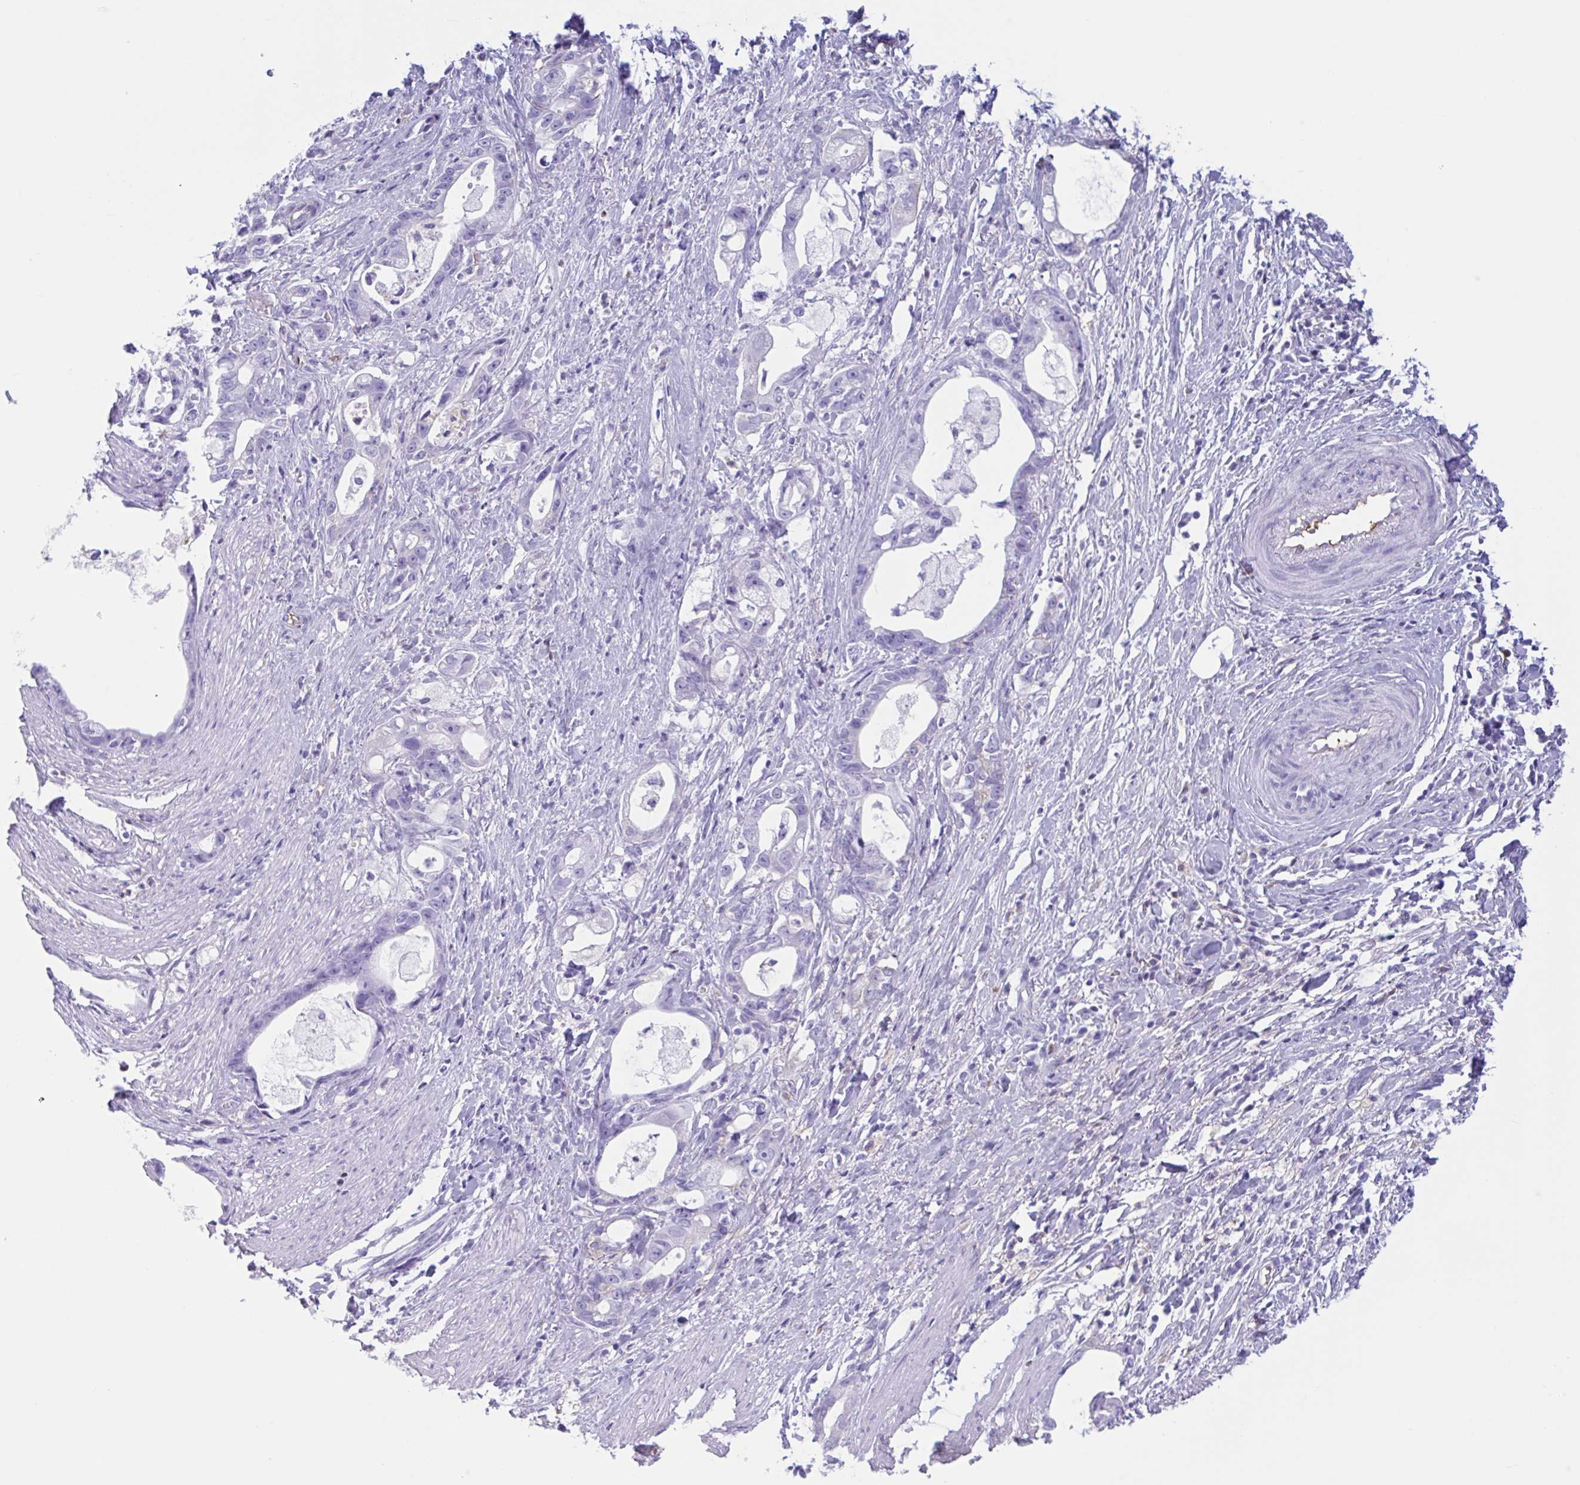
{"staining": {"intensity": "negative", "quantity": "none", "location": "none"}, "tissue": "stomach cancer", "cell_type": "Tumor cells", "image_type": "cancer", "snomed": [{"axis": "morphology", "description": "Adenocarcinoma, NOS"}, {"axis": "topography", "description": "Stomach"}], "caption": "This is a image of immunohistochemistry staining of stomach cancer, which shows no expression in tumor cells.", "gene": "LARGE2", "patient": {"sex": "male", "age": 55}}